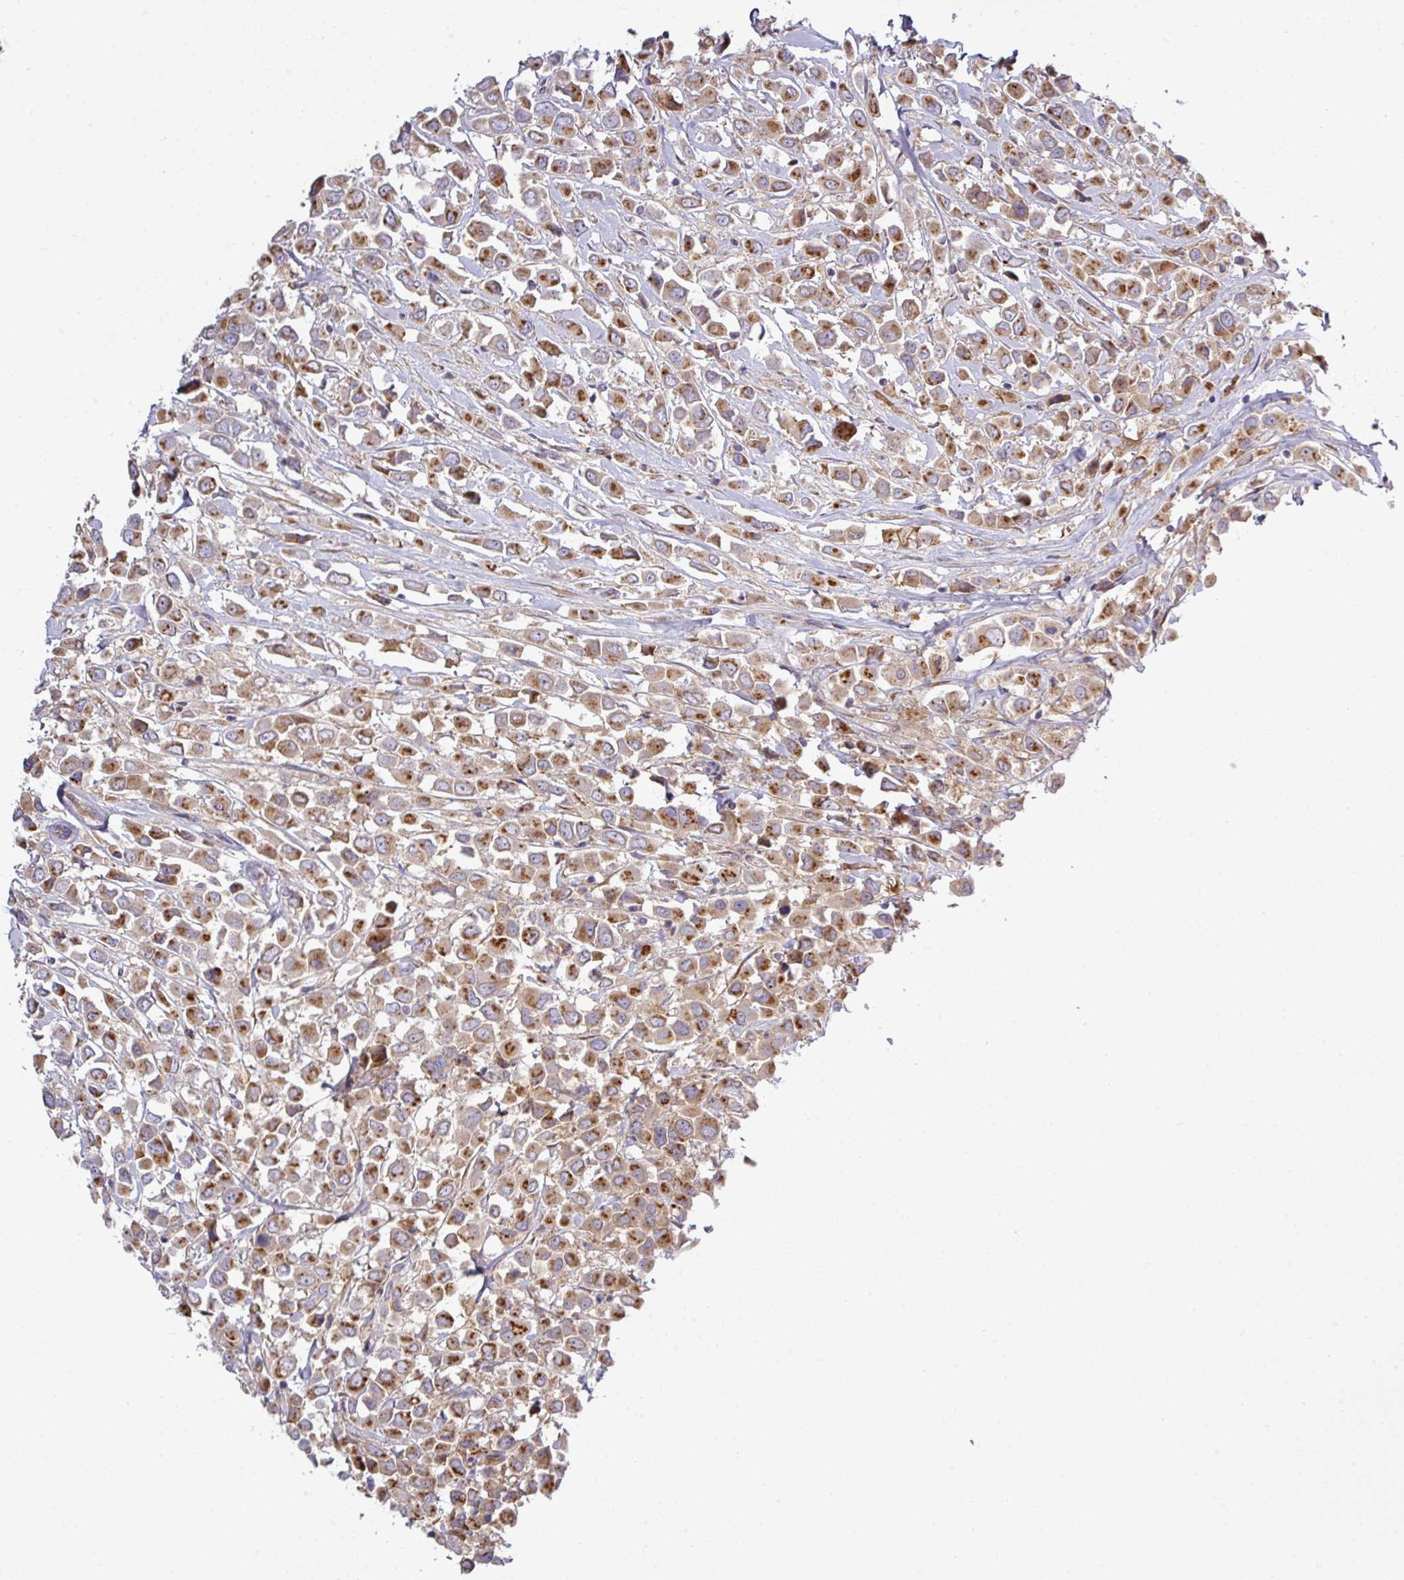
{"staining": {"intensity": "moderate", "quantity": ">75%", "location": "cytoplasmic/membranous"}, "tissue": "breast cancer", "cell_type": "Tumor cells", "image_type": "cancer", "snomed": [{"axis": "morphology", "description": "Duct carcinoma"}, {"axis": "topography", "description": "Breast"}], "caption": "Infiltrating ductal carcinoma (breast) stained with a brown dye displays moderate cytoplasmic/membranous positive staining in approximately >75% of tumor cells.", "gene": "VTI1A", "patient": {"sex": "female", "age": 61}}